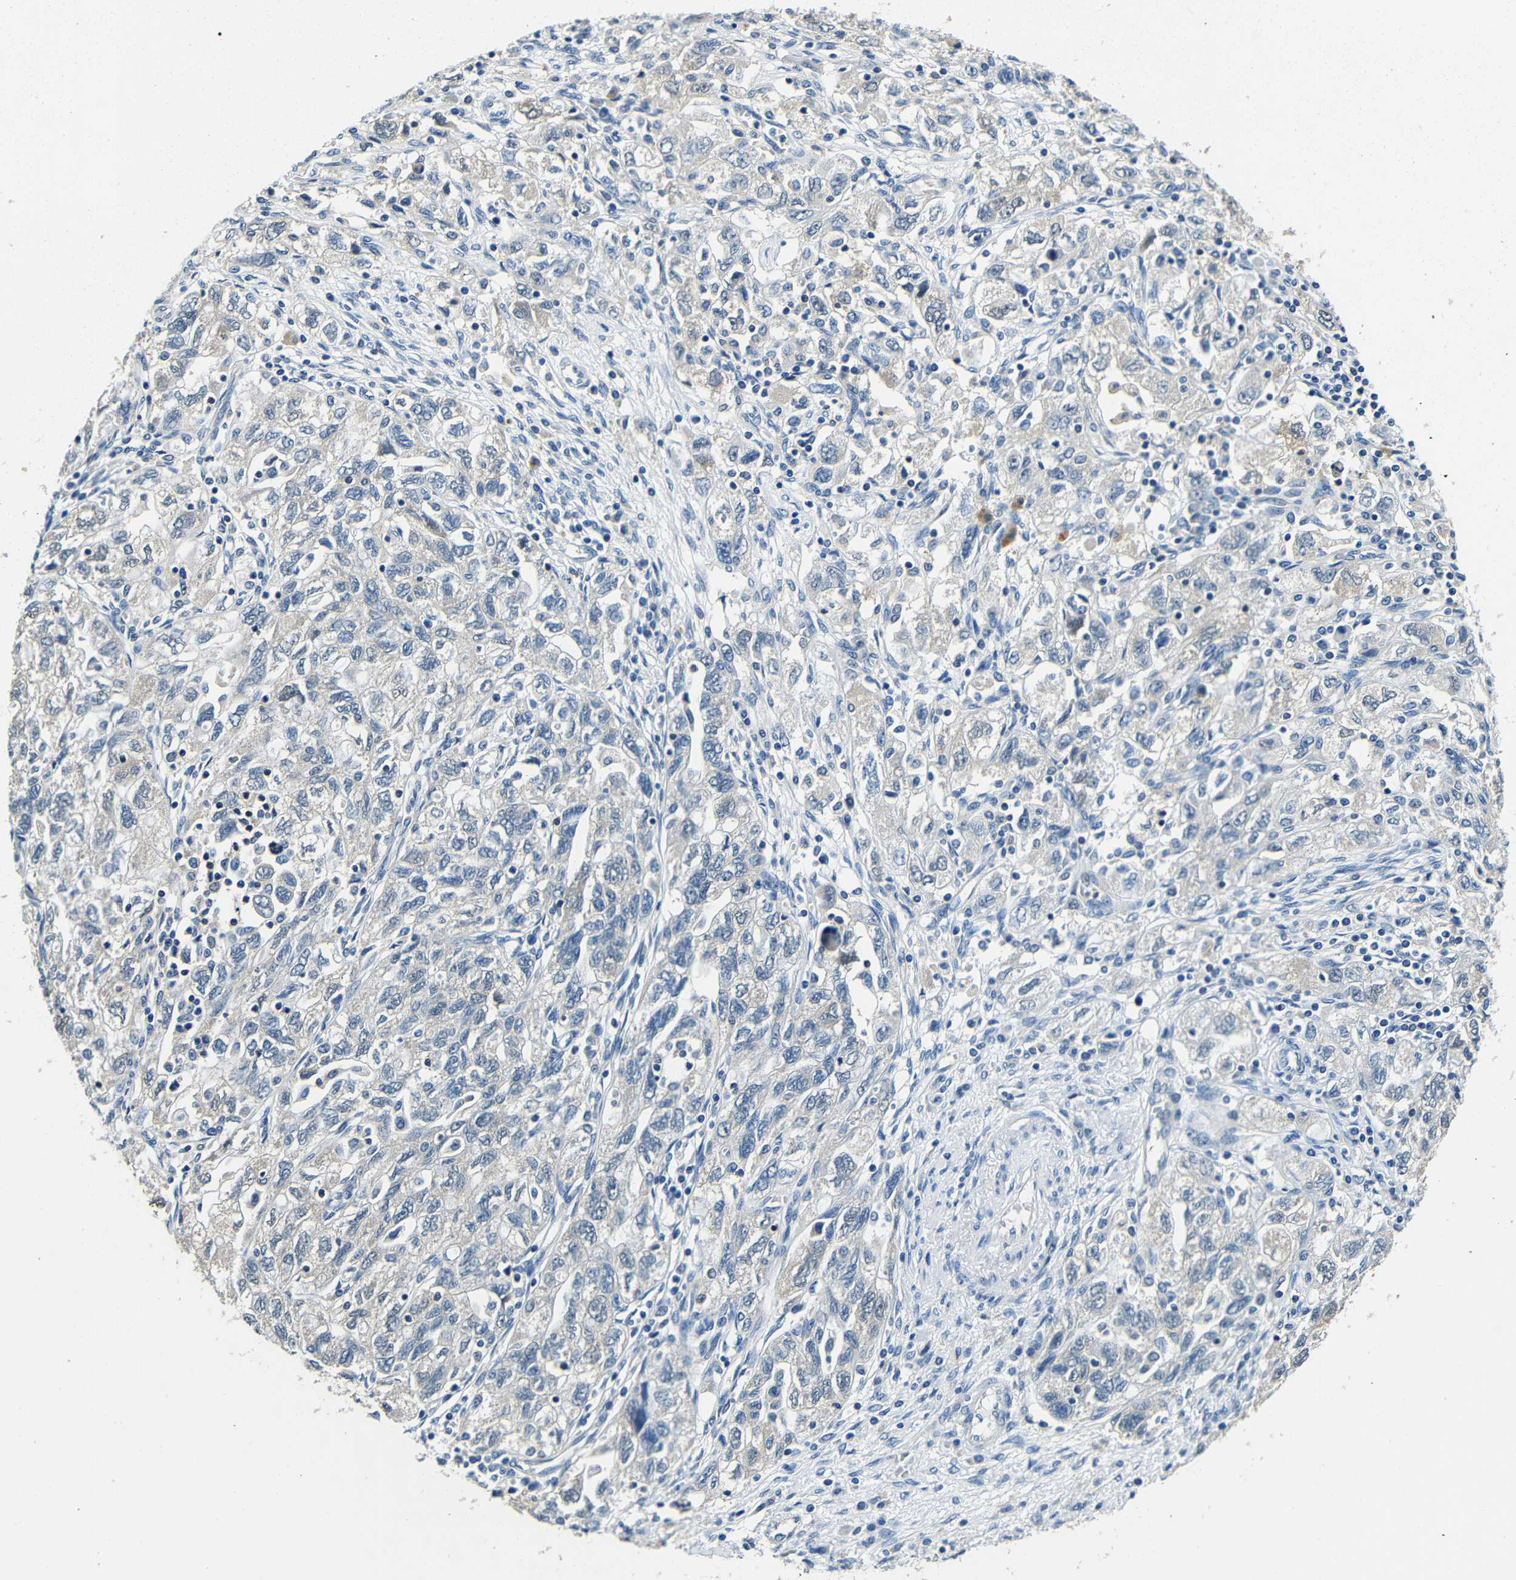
{"staining": {"intensity": "negative", "quantity": "none", "location": "none"}, "tissue": "ovarian cancer", "cell_type": "Tumor cells", "image_type": "cancer", "snomed": [{"axis": "morphology", "description": "Carcinoma, NOS"}, {"axis": "morphology", "description": "Cystadenocarcinoma, serous, NOS"}, {"axis": "topography", "description": "Ovary"}], "caption": "Ovarian serous cystadenocarcinoma was stained to show a protein in brown. There is no significant staining in tumor cells.", "gene": "ADAP1", "patient": {"sex": "female", "age": 69}}